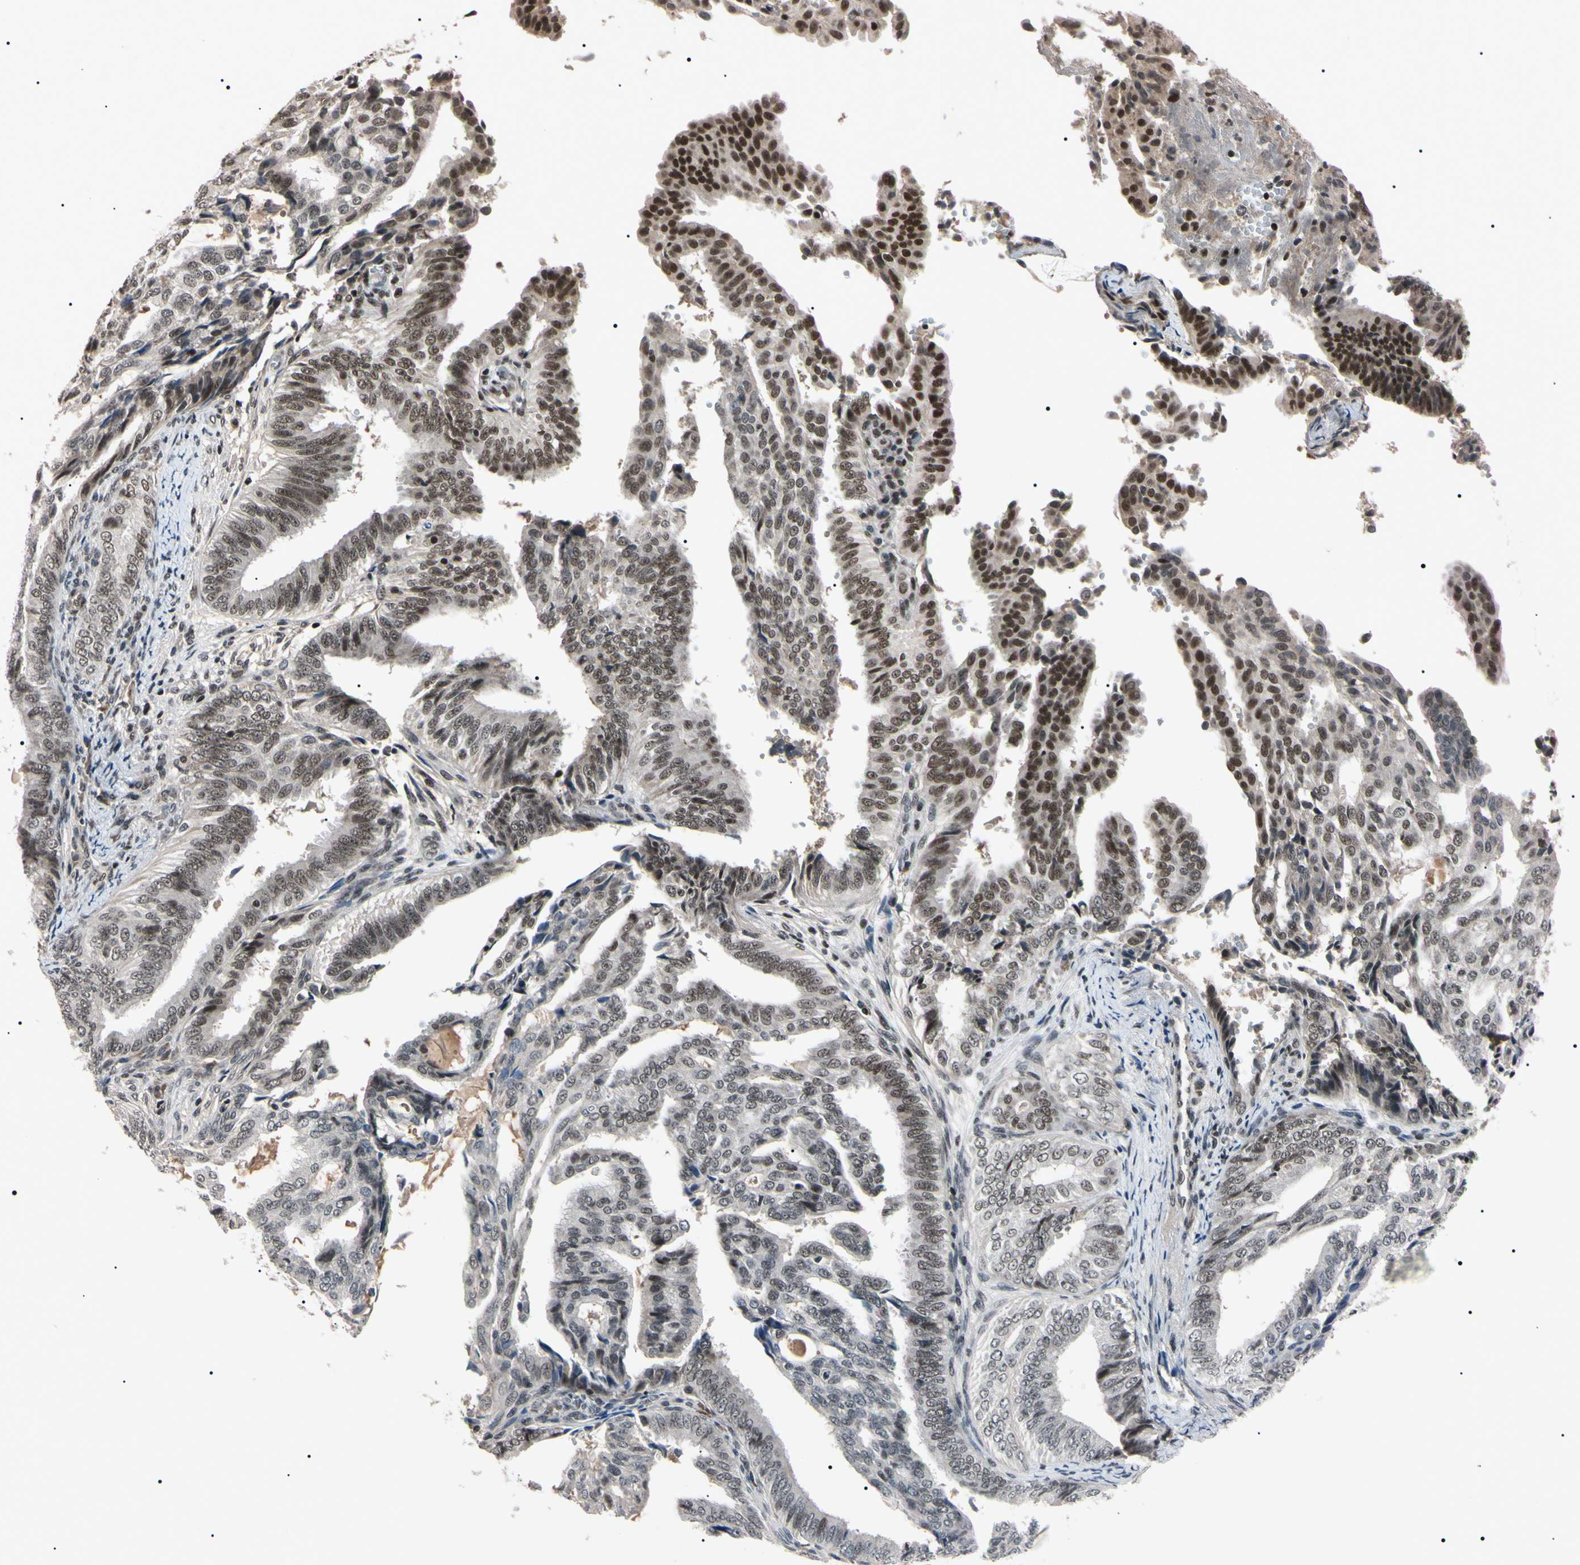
{"staining": {"intensity": "strong", "quantity": "<25%", "location": "nuclear"}, "tissue": "endometrial cancer", "cell_type": "Tumor cells", "image_type": "cancer", "snomed": [{"axis": "morphology", "description": "Adenocarcinoma, NOS"}, {"axis": "topography", "description": "Endometrium"}], "caption": "Human endometrial cancer (adenocarcinoma) stained with a brown dye reveals strong nuclear positive expression in approximately <25% of tumor cells.", "gene": "YY1", "patient": {"sex": "female", "age": 58}}